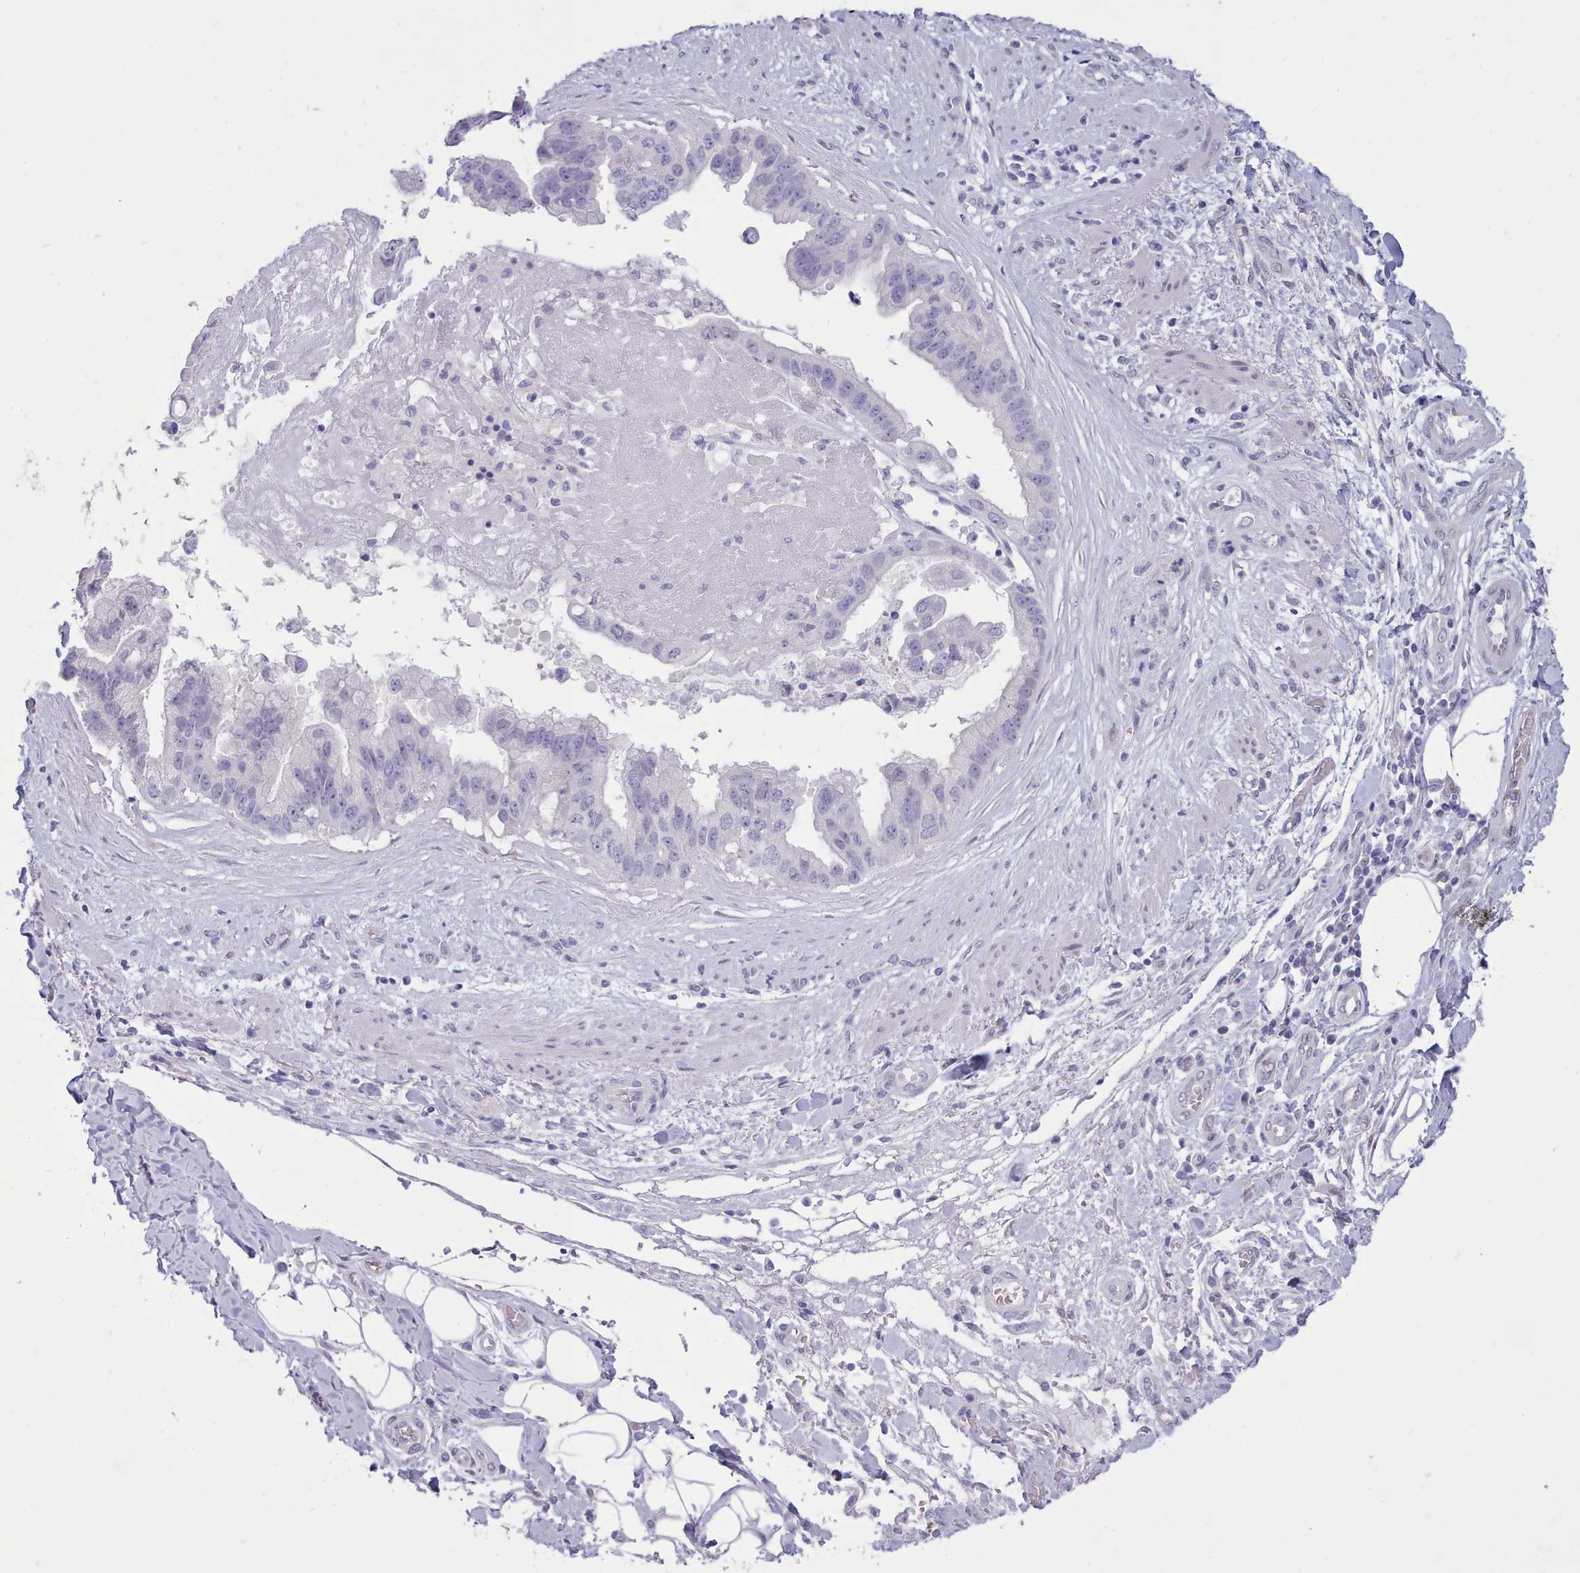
{"staining": {"intensity": "negative", "quantity": "none", "location": "none"}, "tissue": "stomach cancer", "cell_type": "Tumor cells", "image_type": "cancer", "snomed": [{"axis": "morphology", "description": "Adenocarcinoma, NOS"}, {"axis": "topography", "description": "Stomach"}], "caption": "IHC micrograph of human stomach cancer (adenocarcinoma) stained for a protein (brown), which exhibits no staining in tumor cells.", "gene": "TMEM253", "patient": {"sex": "male", "age": 62}}